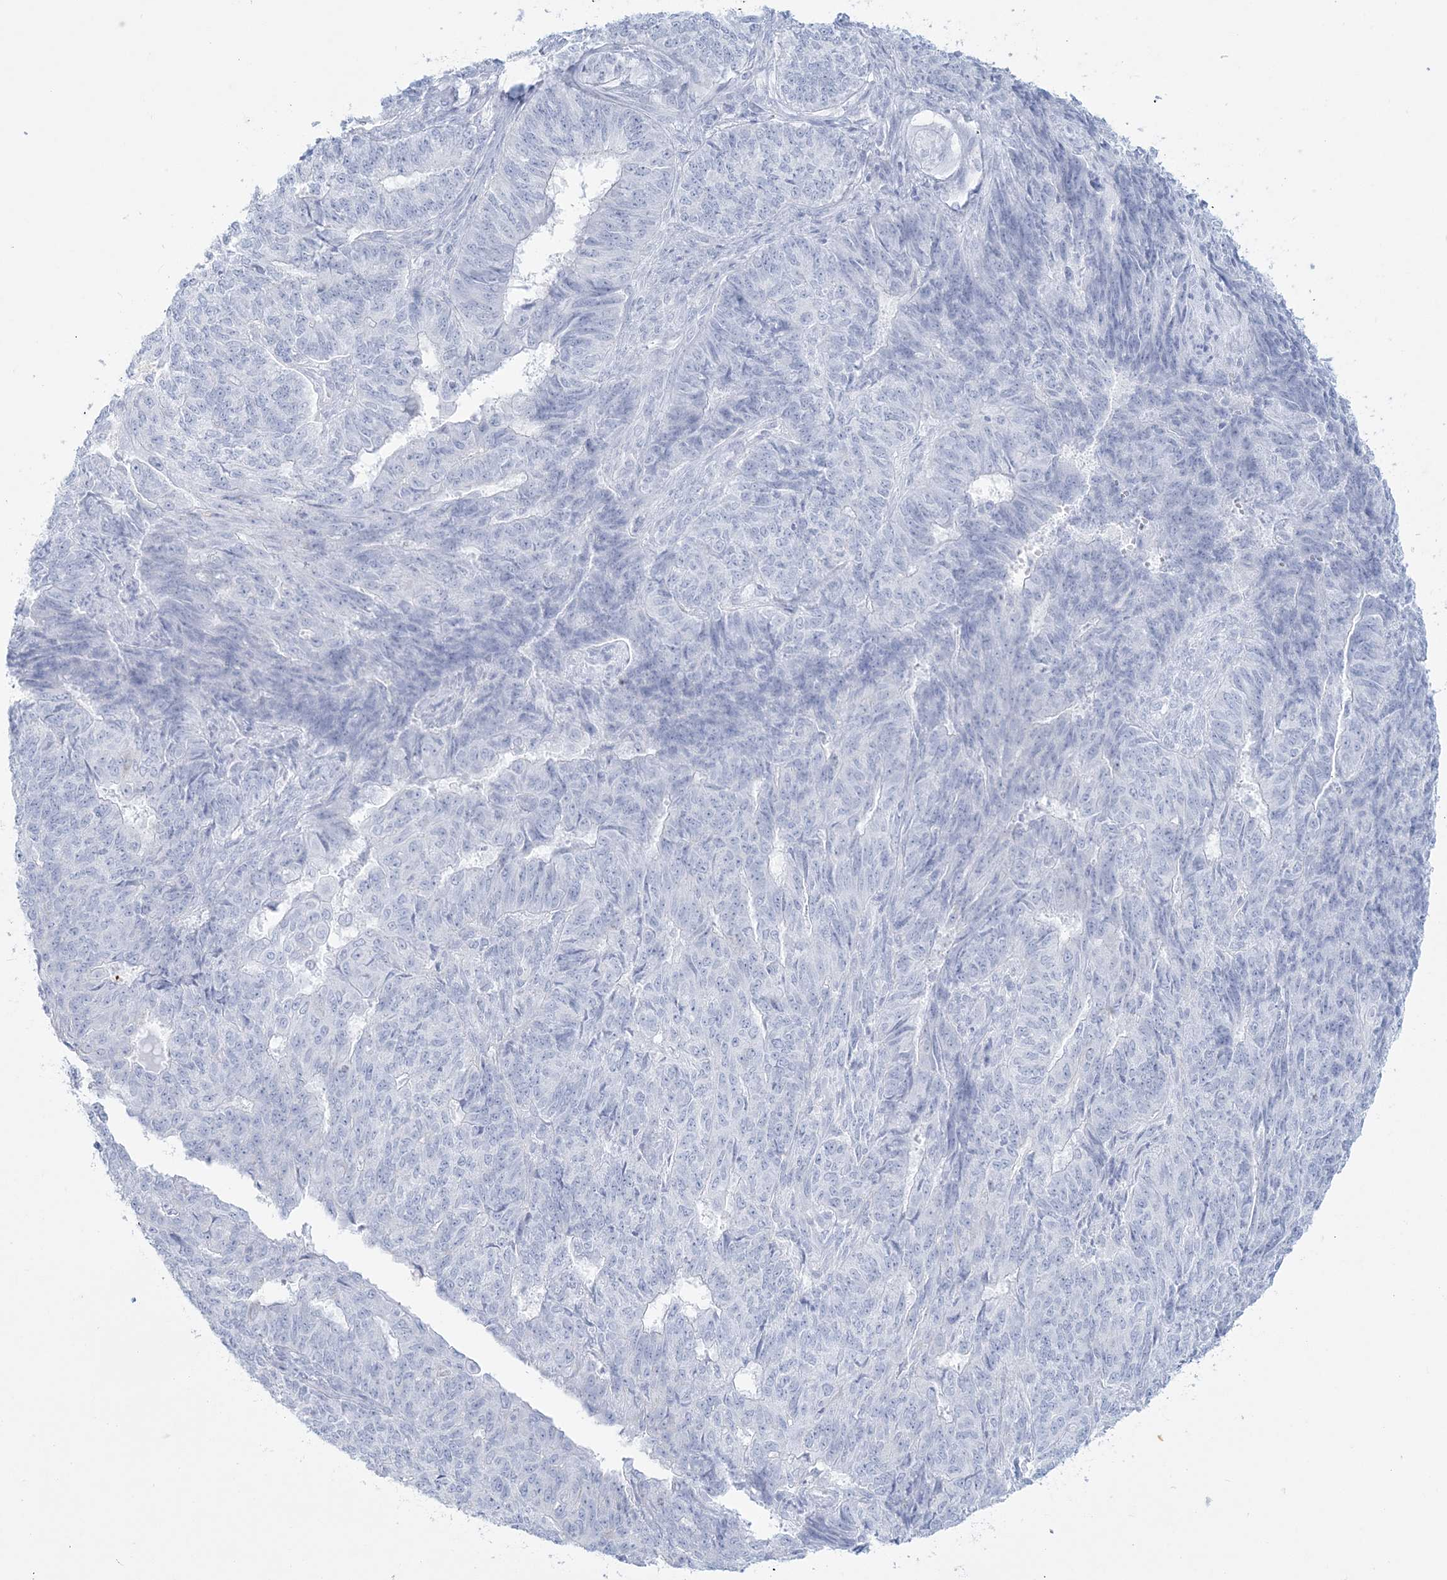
{"staining": {"intensity": "negative", "quantity": "none", "location": "none"}, "tissue": "endometrial cancer", "cell_type": "Tumor cells", "image_type": "cancer", "snomed": [{"axis": "morphology", "description": "Adenocarcinoma, NOS"}, {"axis": "topography", "description": "Endometrium"}], "caption": "Immunohistochemical staining of adenocarcinoma (endometrial) exhibits no significant positivity in tumor cells. (Stains: DAB (3,3'-diaminobenzidine) IHC with hematoxylin counter stain, Microscopy: brightfield microscopy at high magnification).", "gene": "ADGB", "patient": {"sex": "female", "age": 32}}